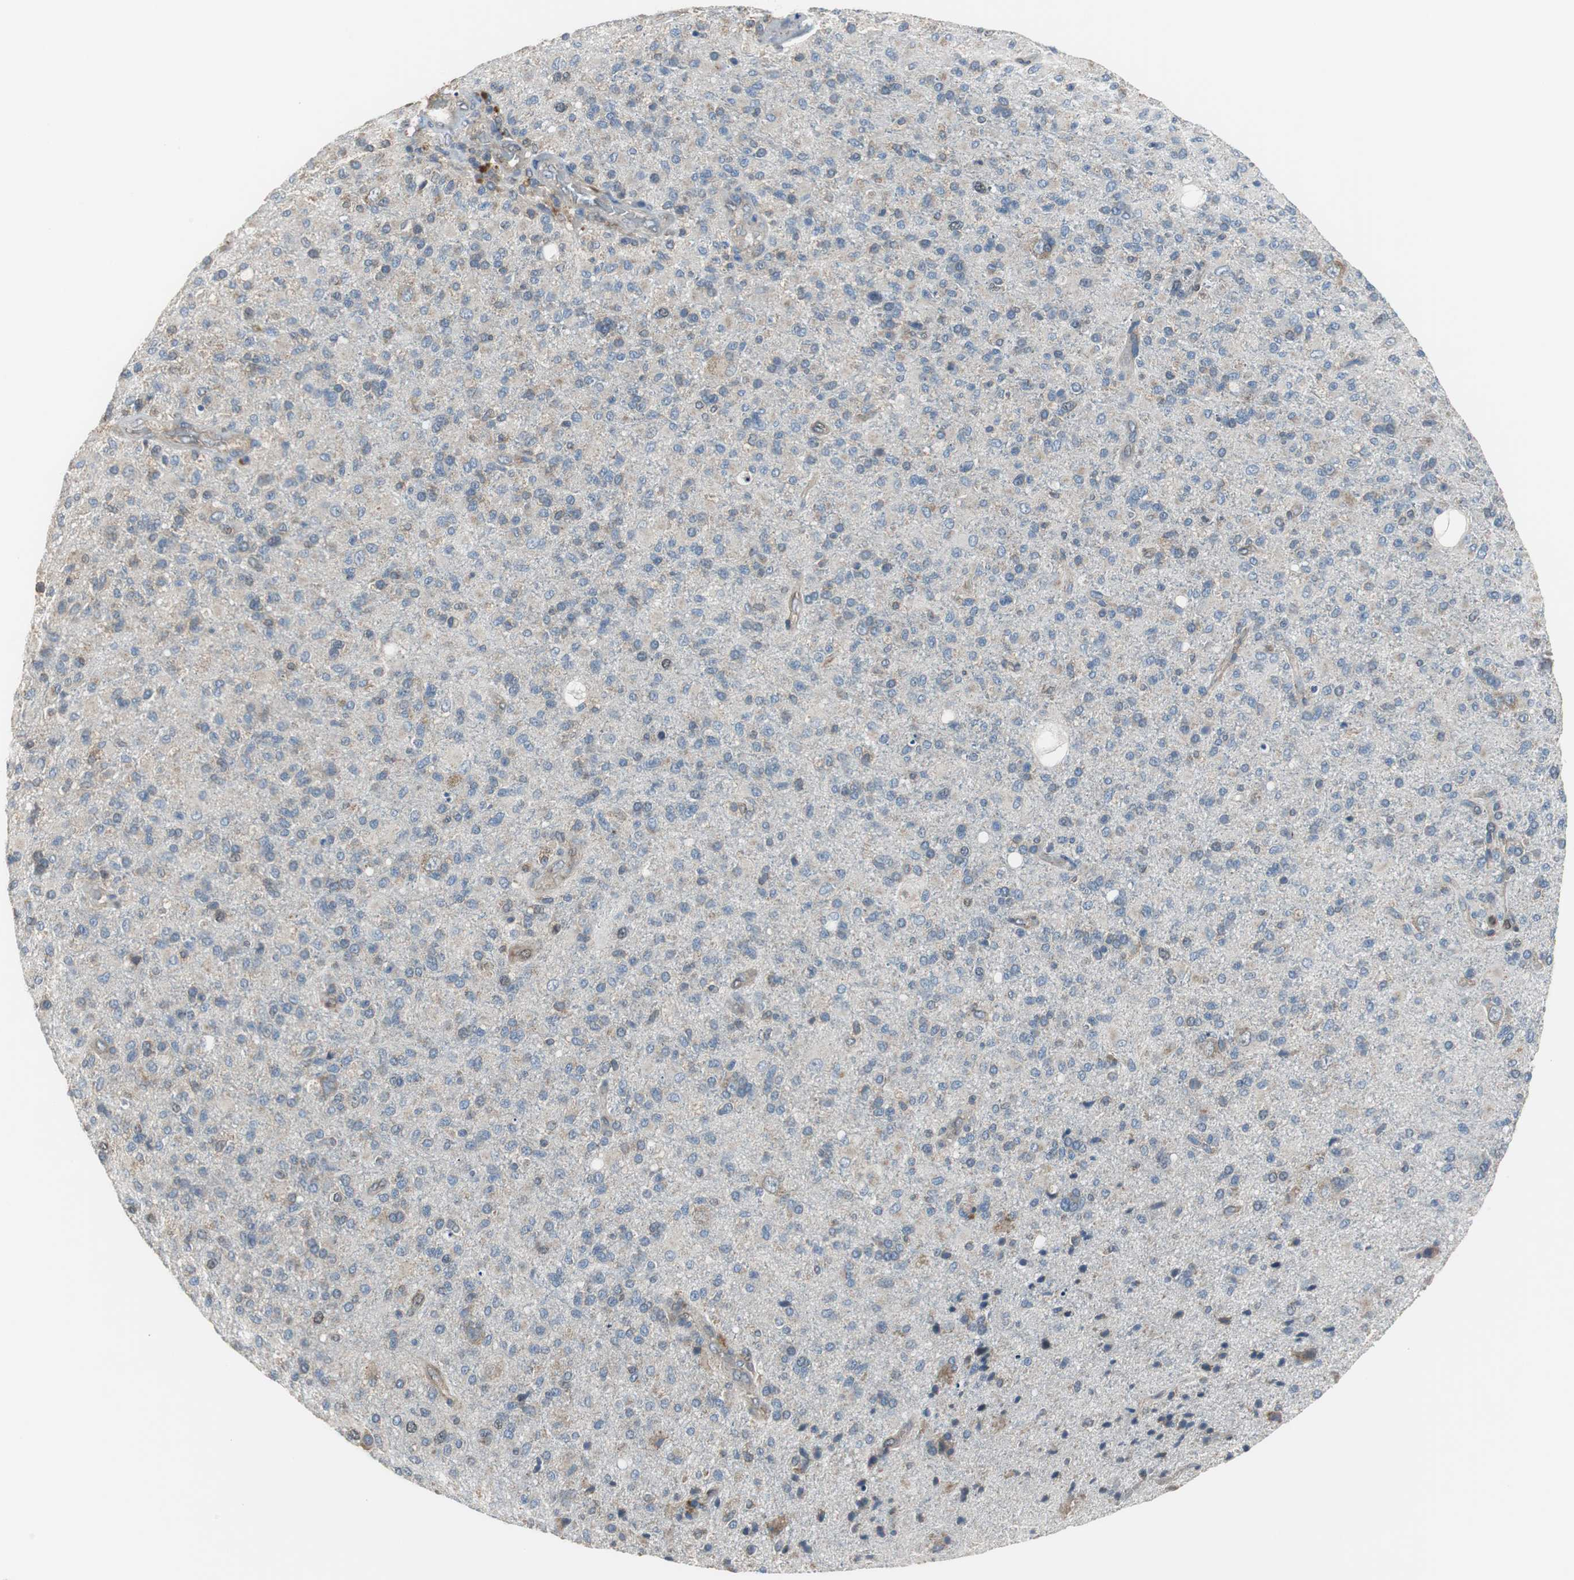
{"staining": {"intensity": "weak", "quantity": "25%-75%", "location": "cytoplasmic/membranous"}, "tissue": "glioma", "cell_type": "Tumor cells", "image_type": "cancer", "snomed": [{"axis": "morphology", "description": "Glioma, malignant, High grade"}, {"axis": "topography", "description": "Brain"}], "caption": "Glioma stained for a protein (brown) shows weak cytoplasmic/membranous positive positivity in approximately 25%-75% of tumor cells.", "gene": "PI4KB", "patient": {"sex": "male", "age": 71}}